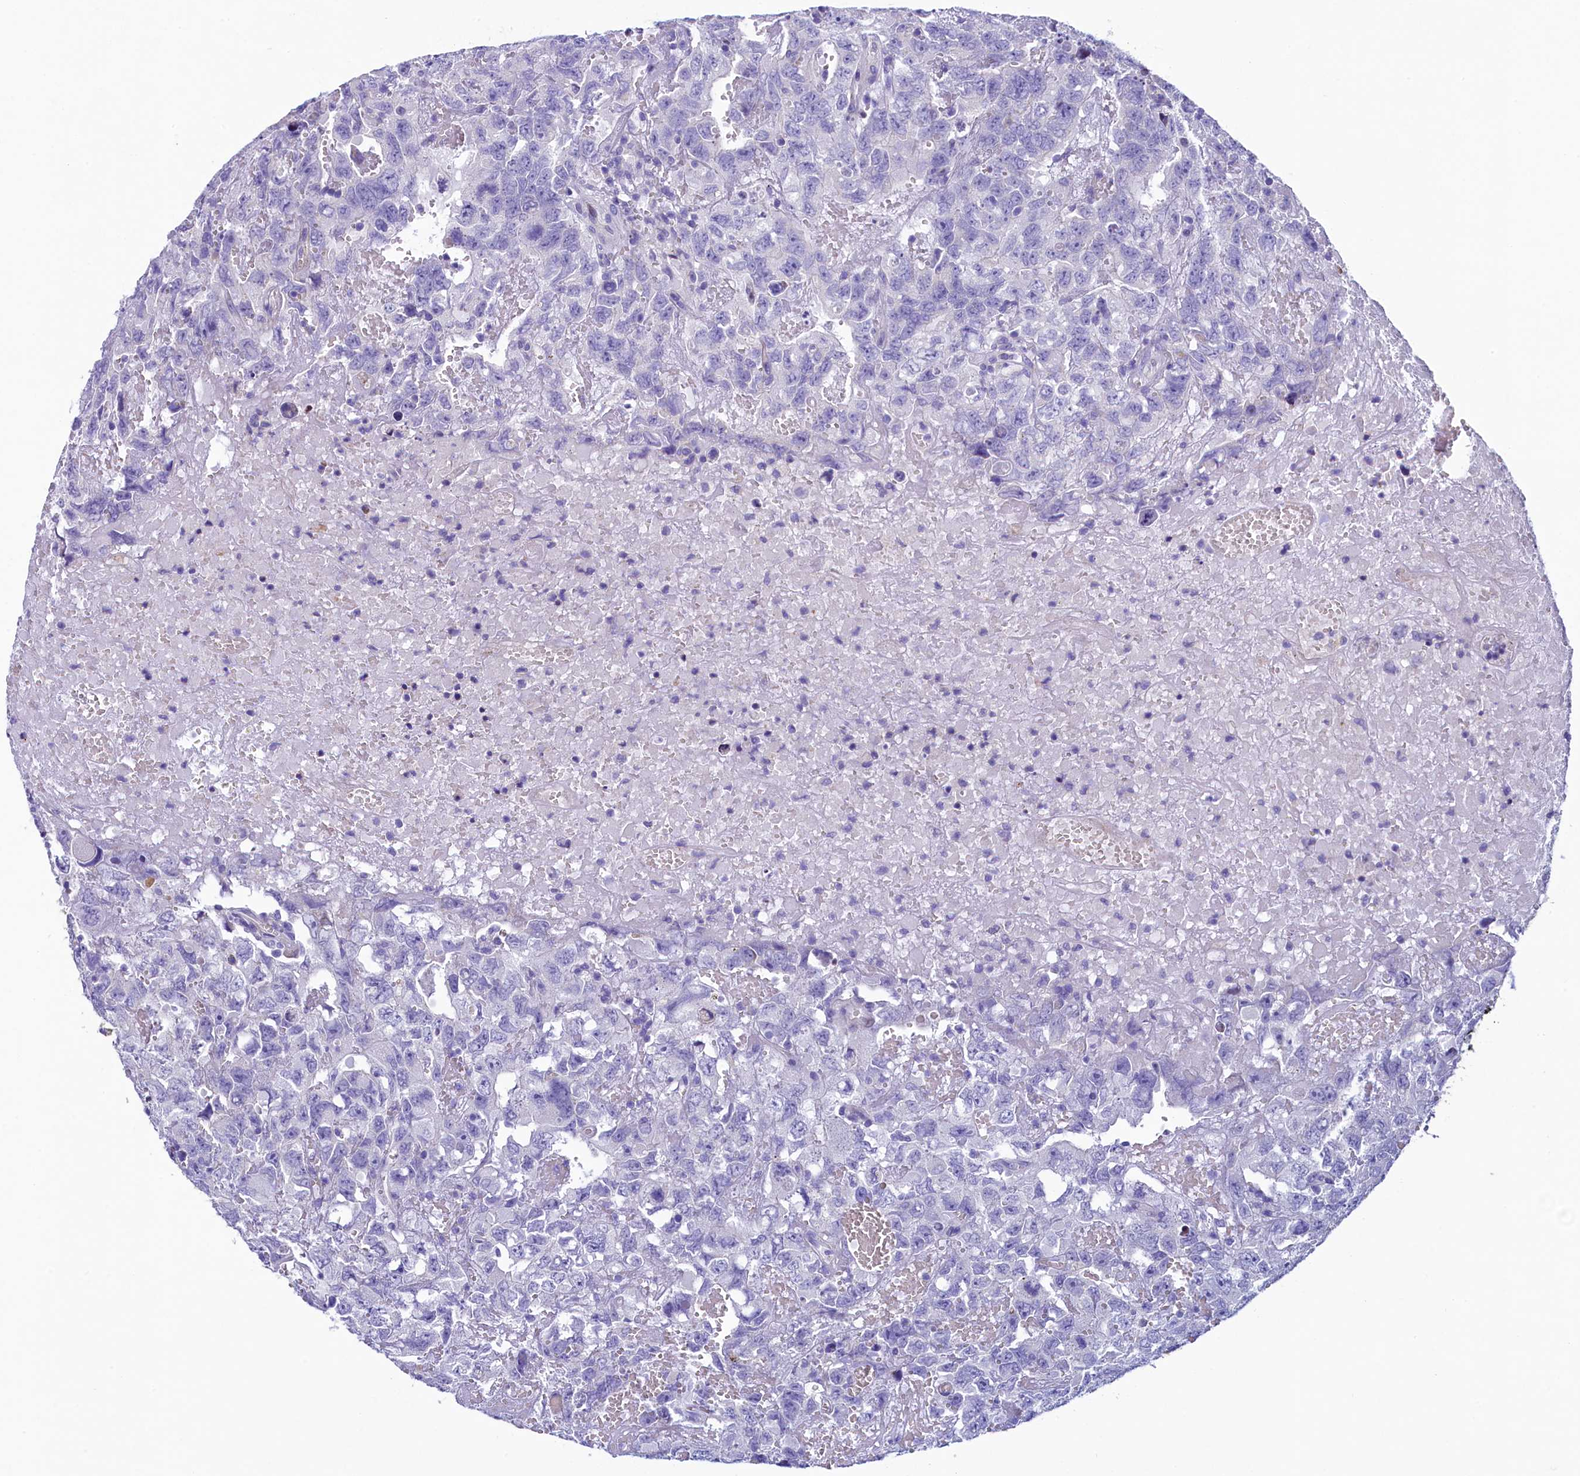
{"staining": {"intensity": "negative", "quantity": "none", "location": "none"}, "tissue": "testis cancer", "cell_type": "Tumor cells", "image_type": "cancer", "snomed": [{"axis": "morphology", "description": "Carcinoma, Embryonal, NOS"}, {"axis": "topography", "description": "Testis"}], "caption": "This is an IHC micrograph of testis cancer (embryonal carcinoma). There is no expression in tumor cells.", "gene": "KRBOX5", "patient": {"sex": "male", "age": 45}}